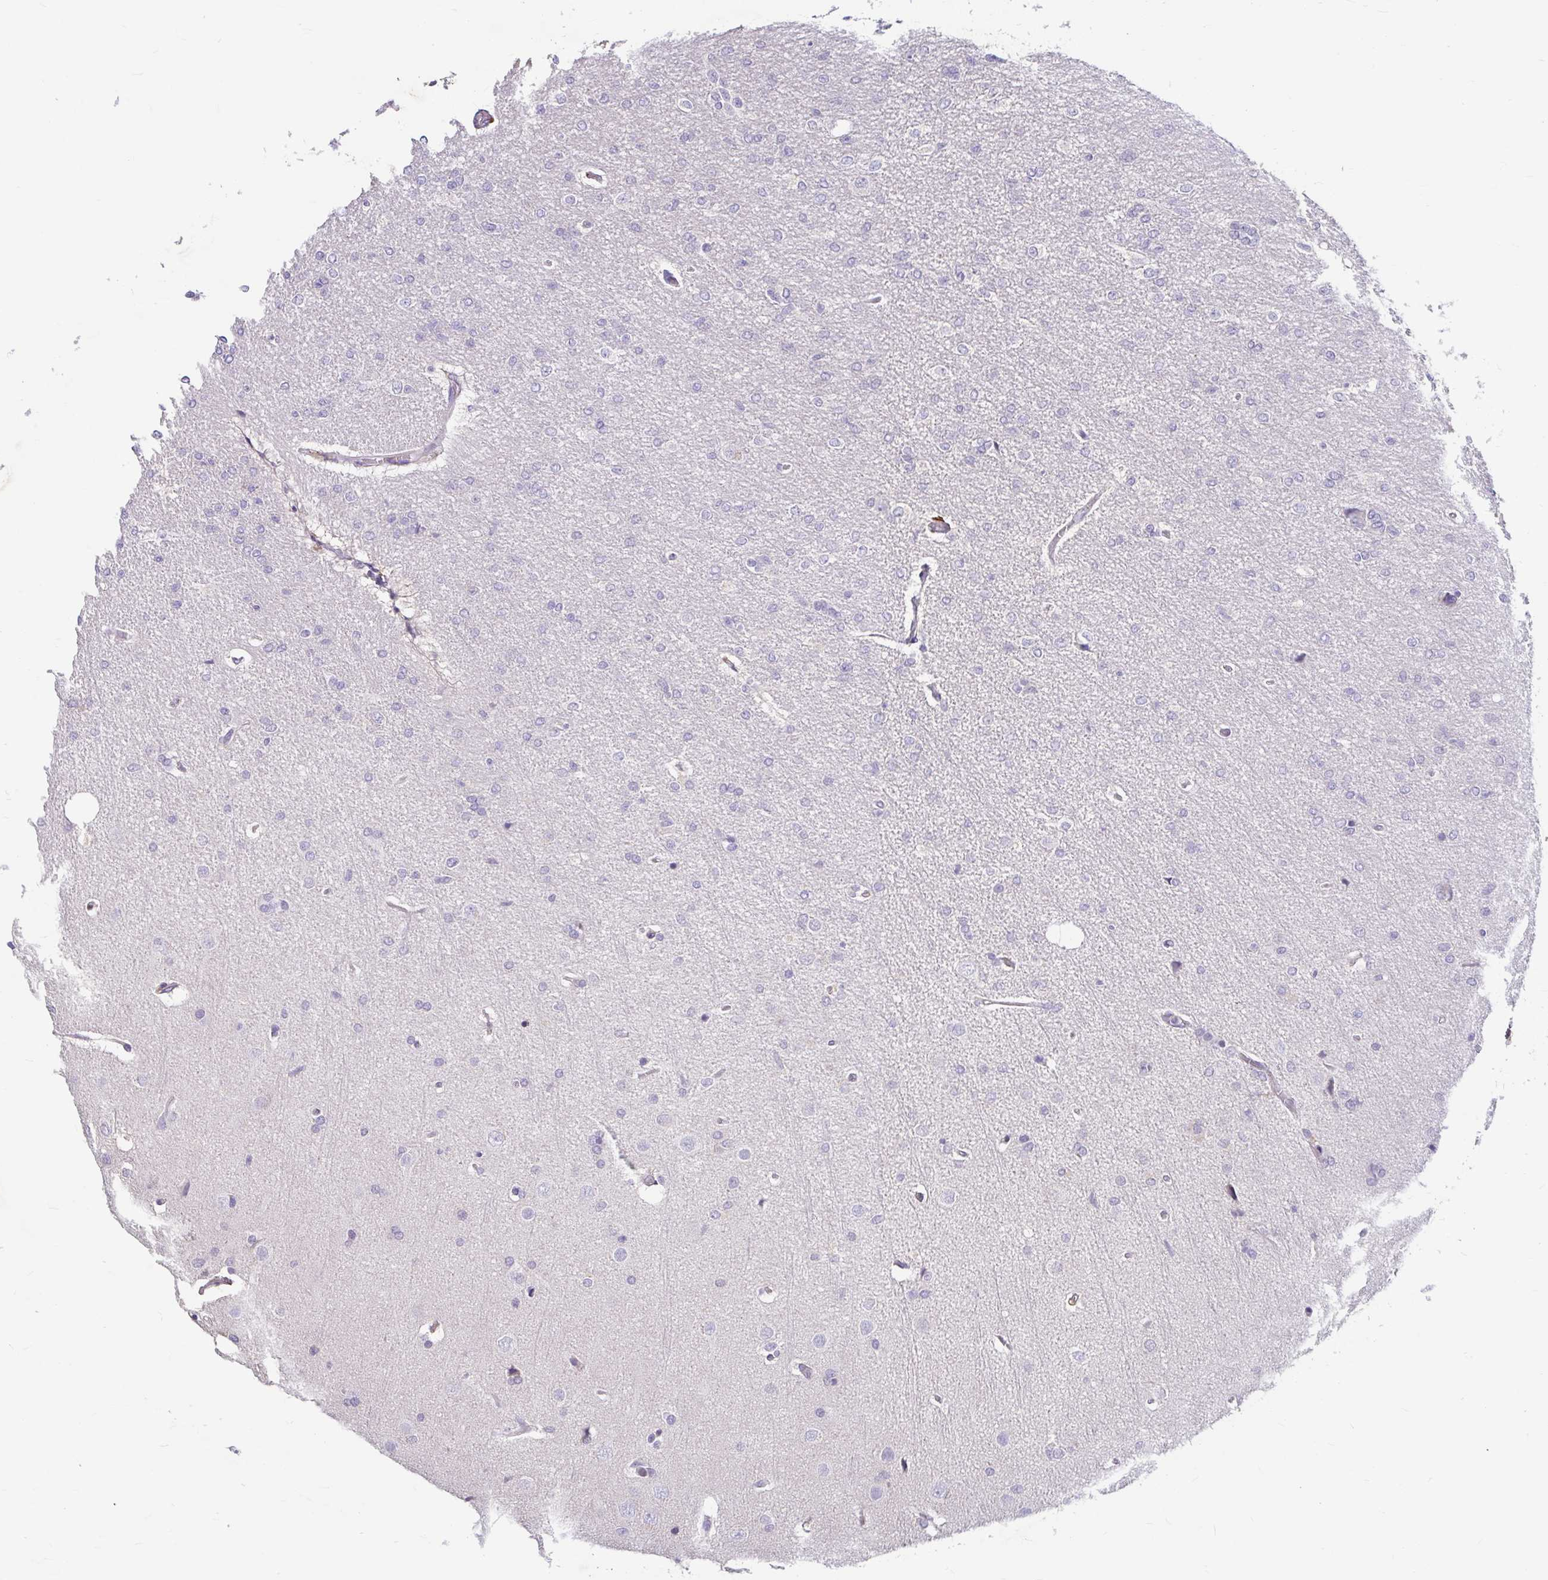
{"staining": {"intensity": "negative", "quantity": "none", "location": "none"}, "tissue": "glioma", "cell_type": "Tumor cells", "image_type": "cancer", "snomed": [{"axis": "morphology", "description": "Glioma, malignant, Low grade"}, {"axis": "topography", "description": "Brain"}], "caption": "Malignant glioma (low-grade) stained for a protein using immunohistochemistry shows no positivity tumor cells.", "gene": "ADH1A", "patient": {"sex": "male", "age": 26}}